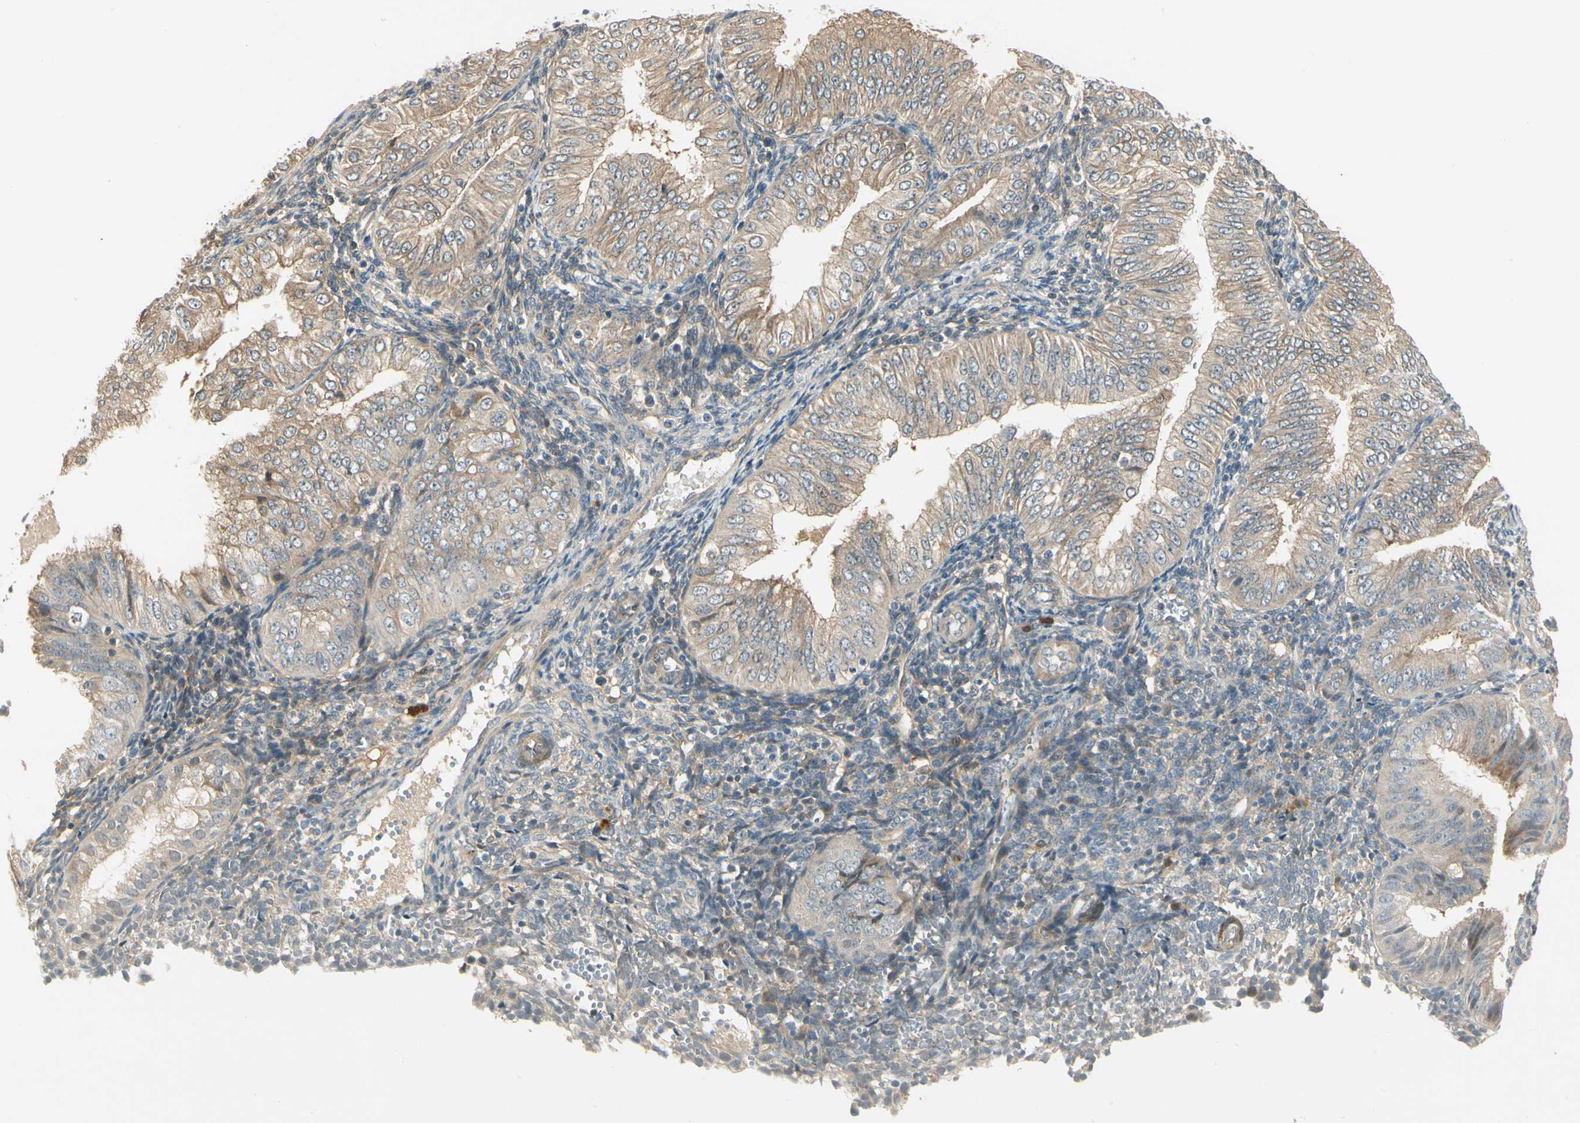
{"staining": {"intensity": "weak", "quantity": ">75%", "location": "cytoplasmic/membranous"}, "tissue": "endometrial cancer", "cell_type": "Tumor cells", "image_type": "cancer", "snomed": [{"axis": "morphology", "description": "Normal tissue, NOS"}, {"axis": "morphology", "description": "Adenocarcinoma, NOS"}, {"axis": "topography", "description": "Endometrium"}], "caption": "A brown stain labels weak cytoplasmic/membranous expression of a protein in endometrial cancer (adenocarcinoma) tumor cells.", "gene": "EPHB3", "patient": {"sex": "female", "age": 53}}